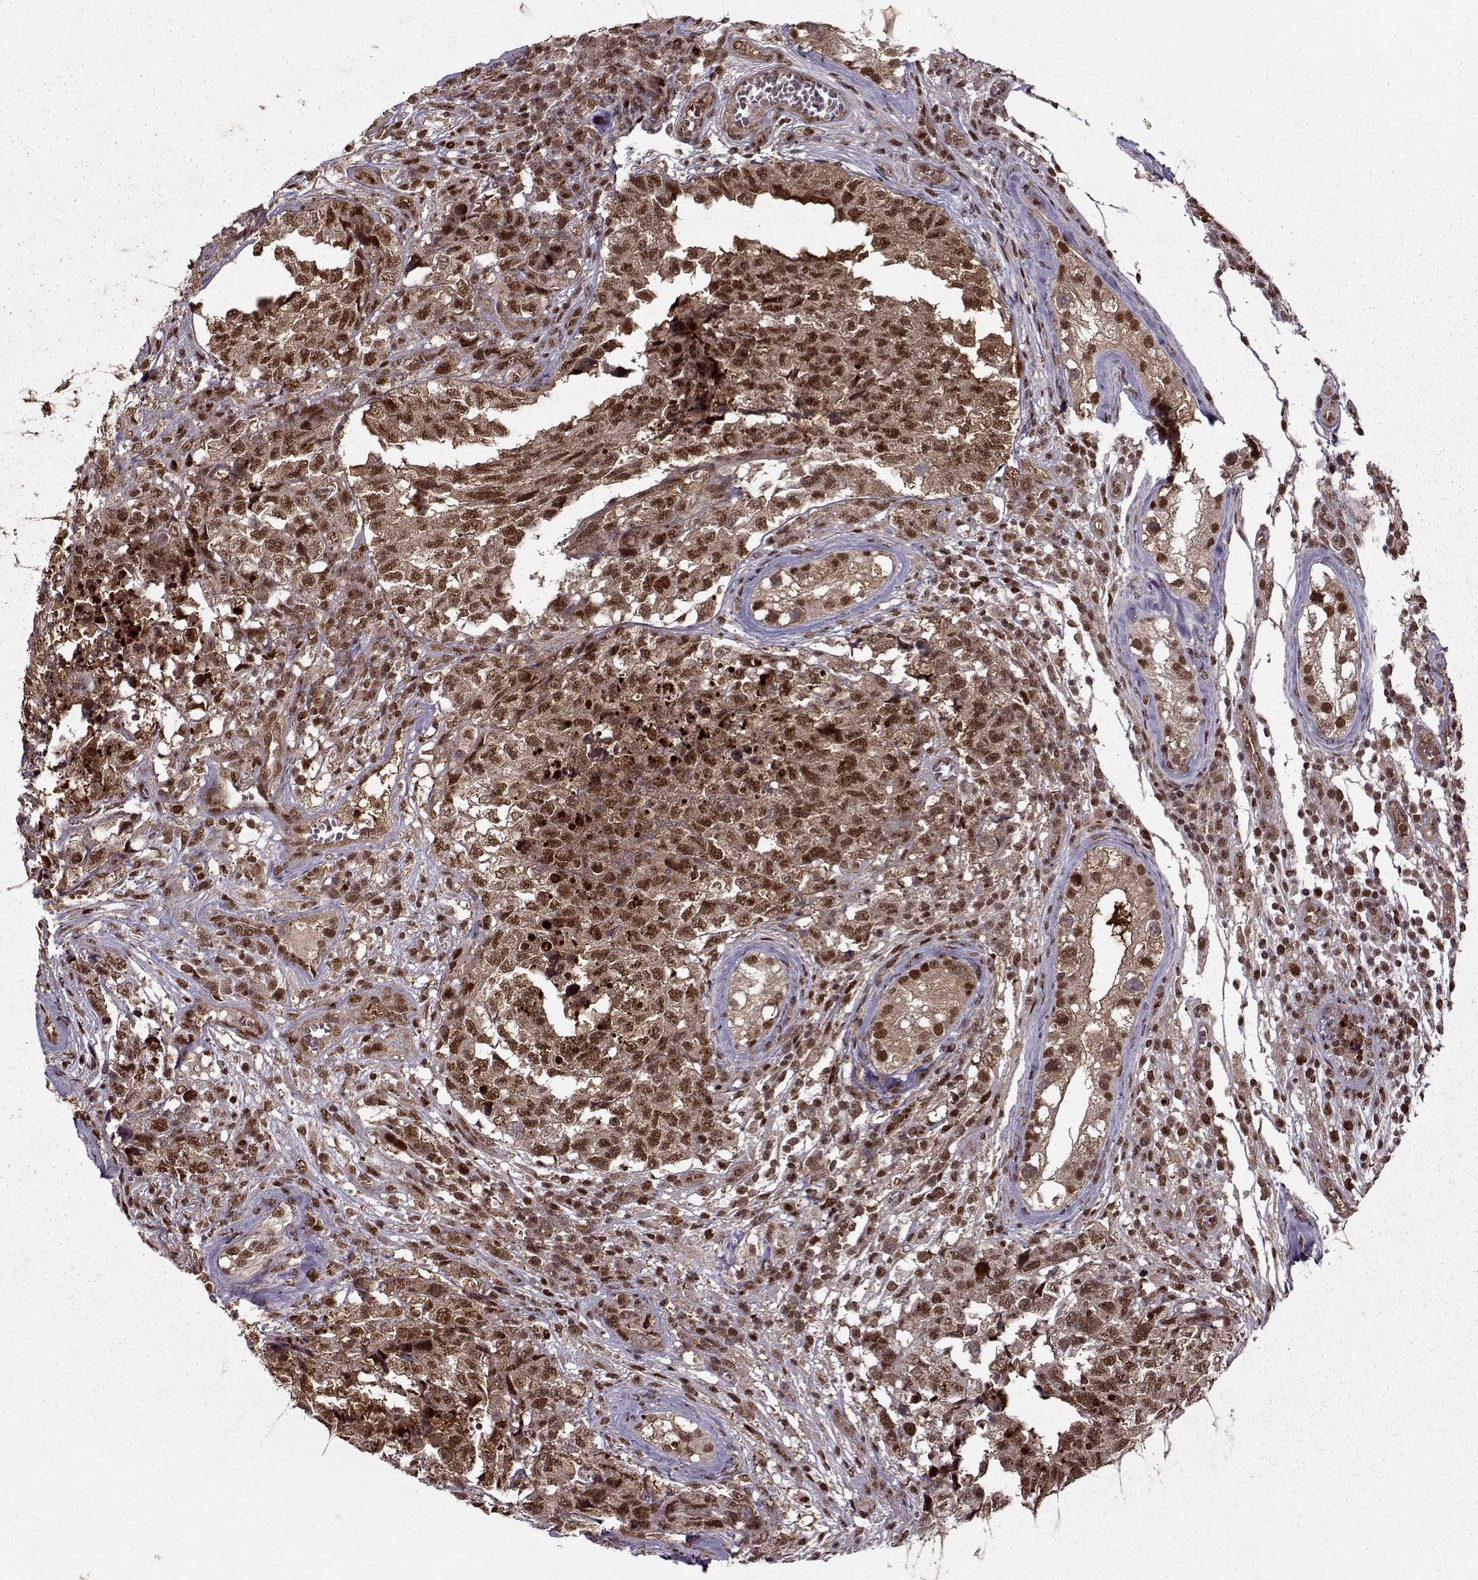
{"staining": {"intensity": "strong", "quantity": ">75%", "location": "cytoplasmic/membranous,nuclear"}, "tissue": "testis cancer", "cell_type": "Tumor cells", "image_type": "cancer", "snomed": [{"axis": "morphology", "description": "Carcinoma, Embryonal, NOS"}, {"axis": "topography", "description": "Testis"}], "caption": "Immunohistochemistry micrograph of testis cancer stained for a protein (brown), which displays high levels of strong cytoplasmic/membranous and nuclear positivity in about >75% of tumor cells.", "gene": "PSMA7", "patient": {"sex": "male", "age": 23}}